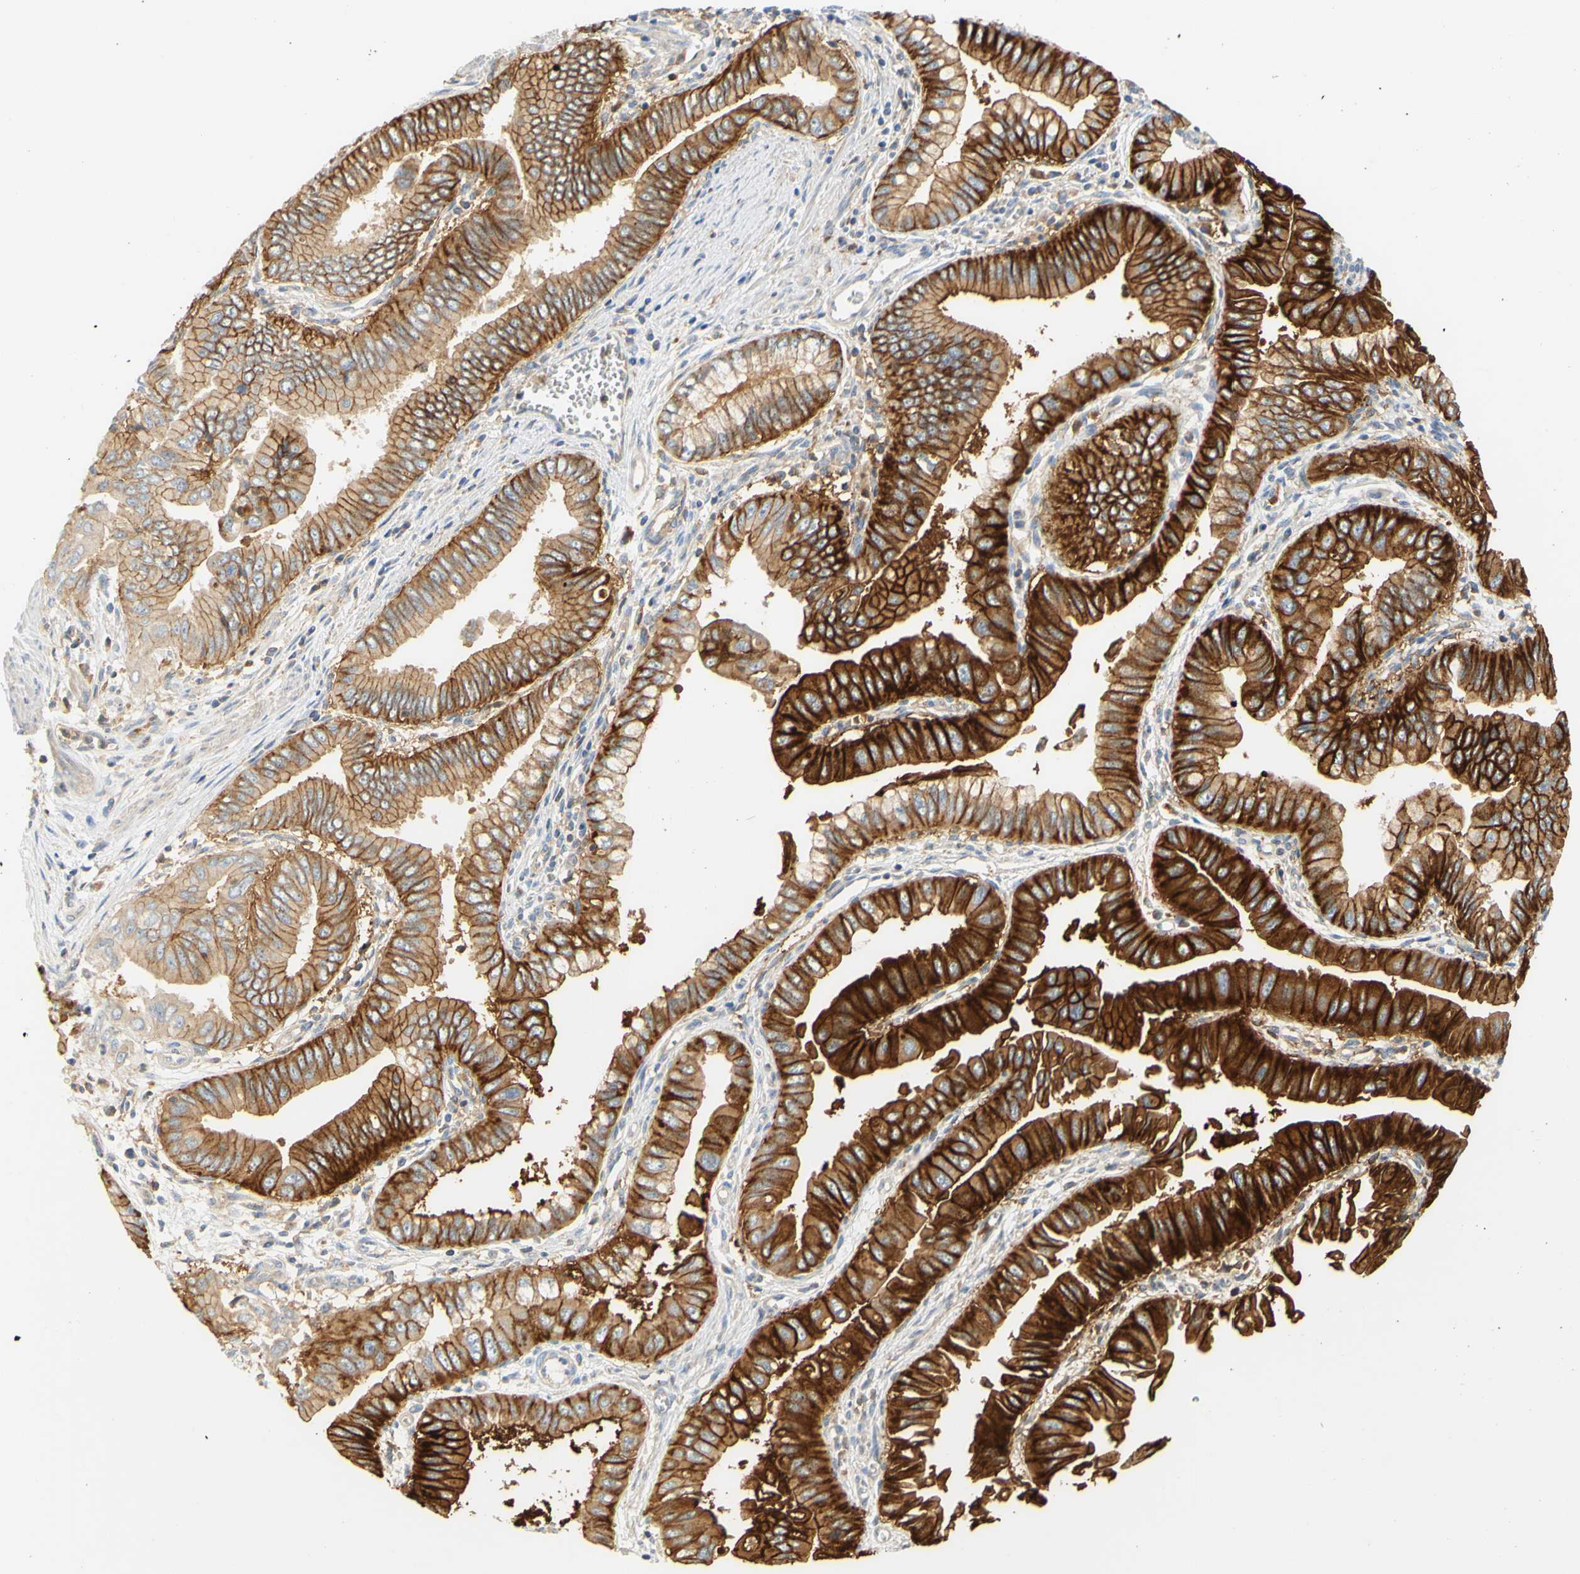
{"staining": {"intensity": "strong", "quantity": ">75%", "location": "cytoplasmic/membranous"}, "tissue": "pancreatic cancer", "cell_type": "Tumor cells", "image_type": "cancer", "snomed": [{"axis": "morphology", "description": "Normal tissue, NOS"}, {"axis": "topography", "description": "Lymph node"}], "caption": "A histopathology image of human pancreatic cancer stained for a protein displays strong cytoplasmic/membranous brown staining in tumor cells. (DAB (3,3'-diaminobenzidine) = brown stain, brightfield microscopy at high magnification).", "gene": "PCDH7", "patient": {"sex": "male", "age": 50}}